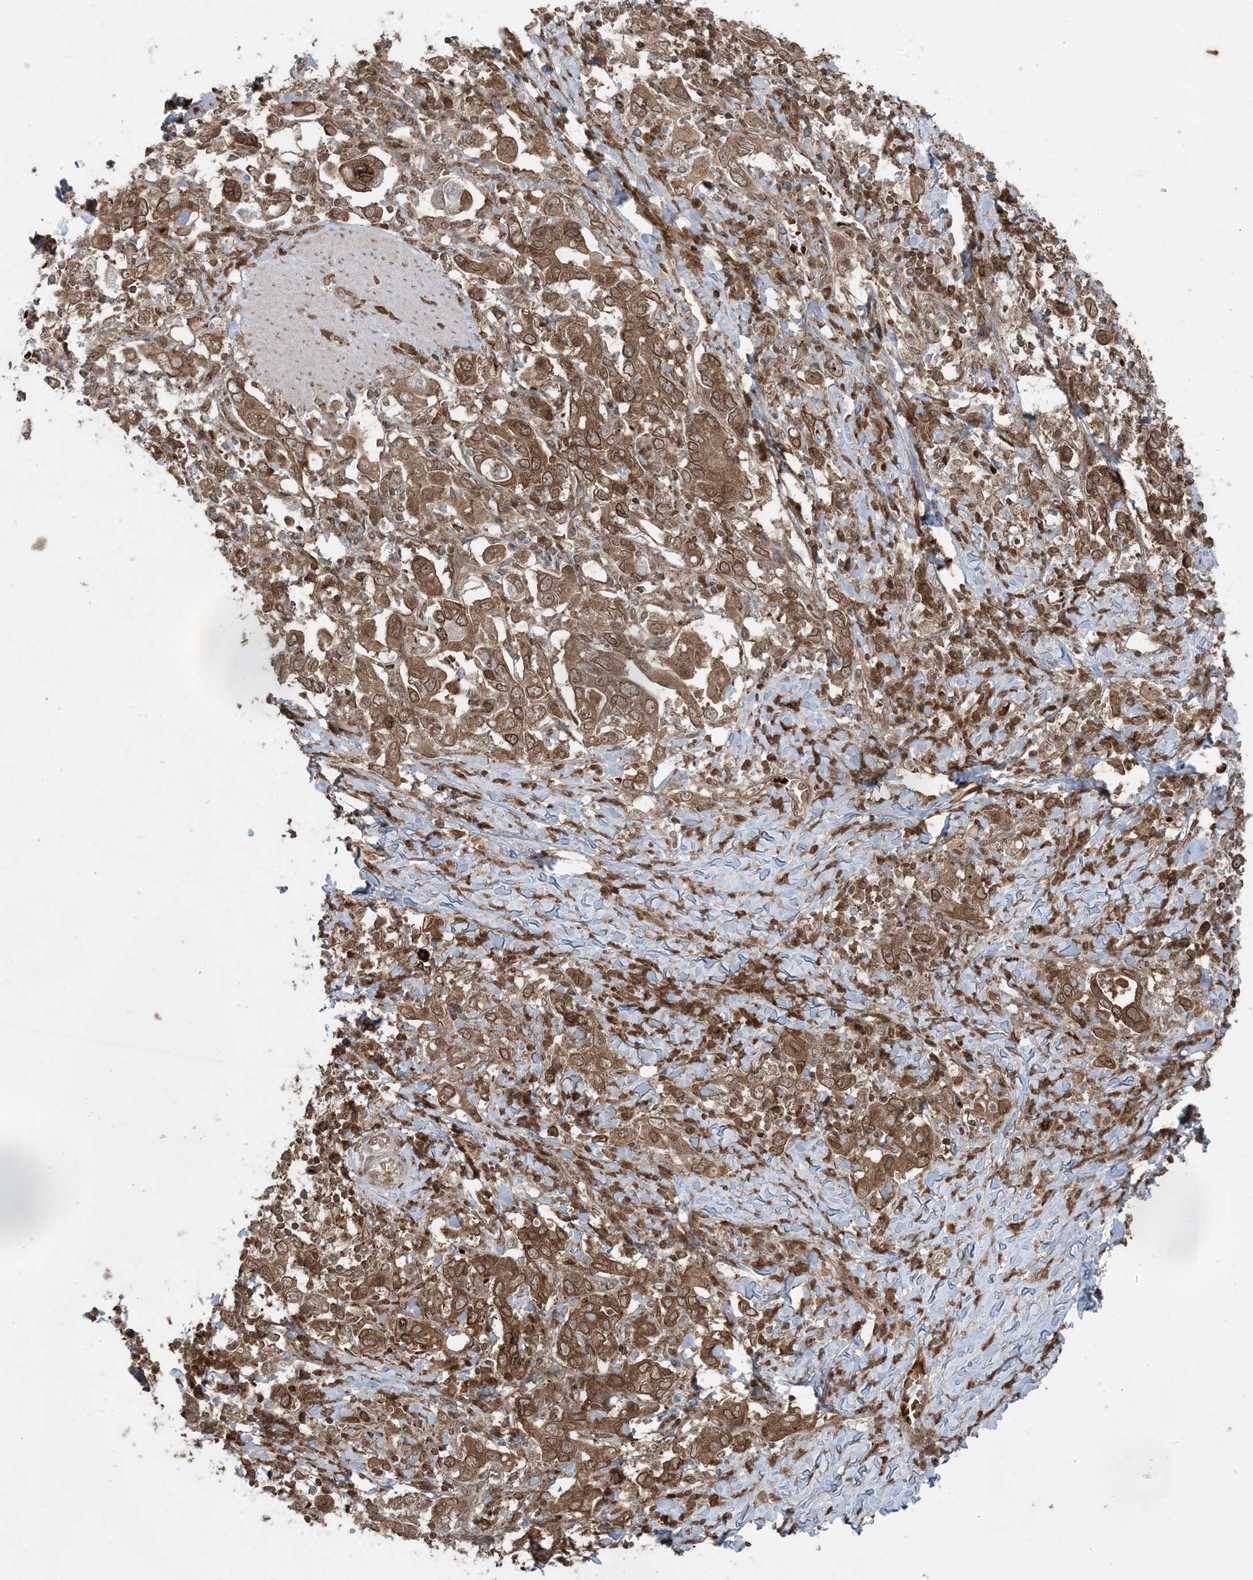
{"staining": {"intensity": "moderate", "quantity": ">75%", "location": "cytoplasmic/membranous,nuclear"}, "tissue": "stomach cancer", "cell_type": "Tumor cells", "image_type": "cancer", "snomed": [{"axis": "morphology", "description": "Adenocarcinoma, NOS"}, {"axis": "topography", "description": "Stomach, upper"}], "caption": "A medium amount of moderate cytoplasmic/membranous and nuclear staining is appreciated in about >75% of tumor cells in stomach adenocarcinoma tissue.", "gene": "DDX19B", "patient": {"sex": "male", "age": 62}}